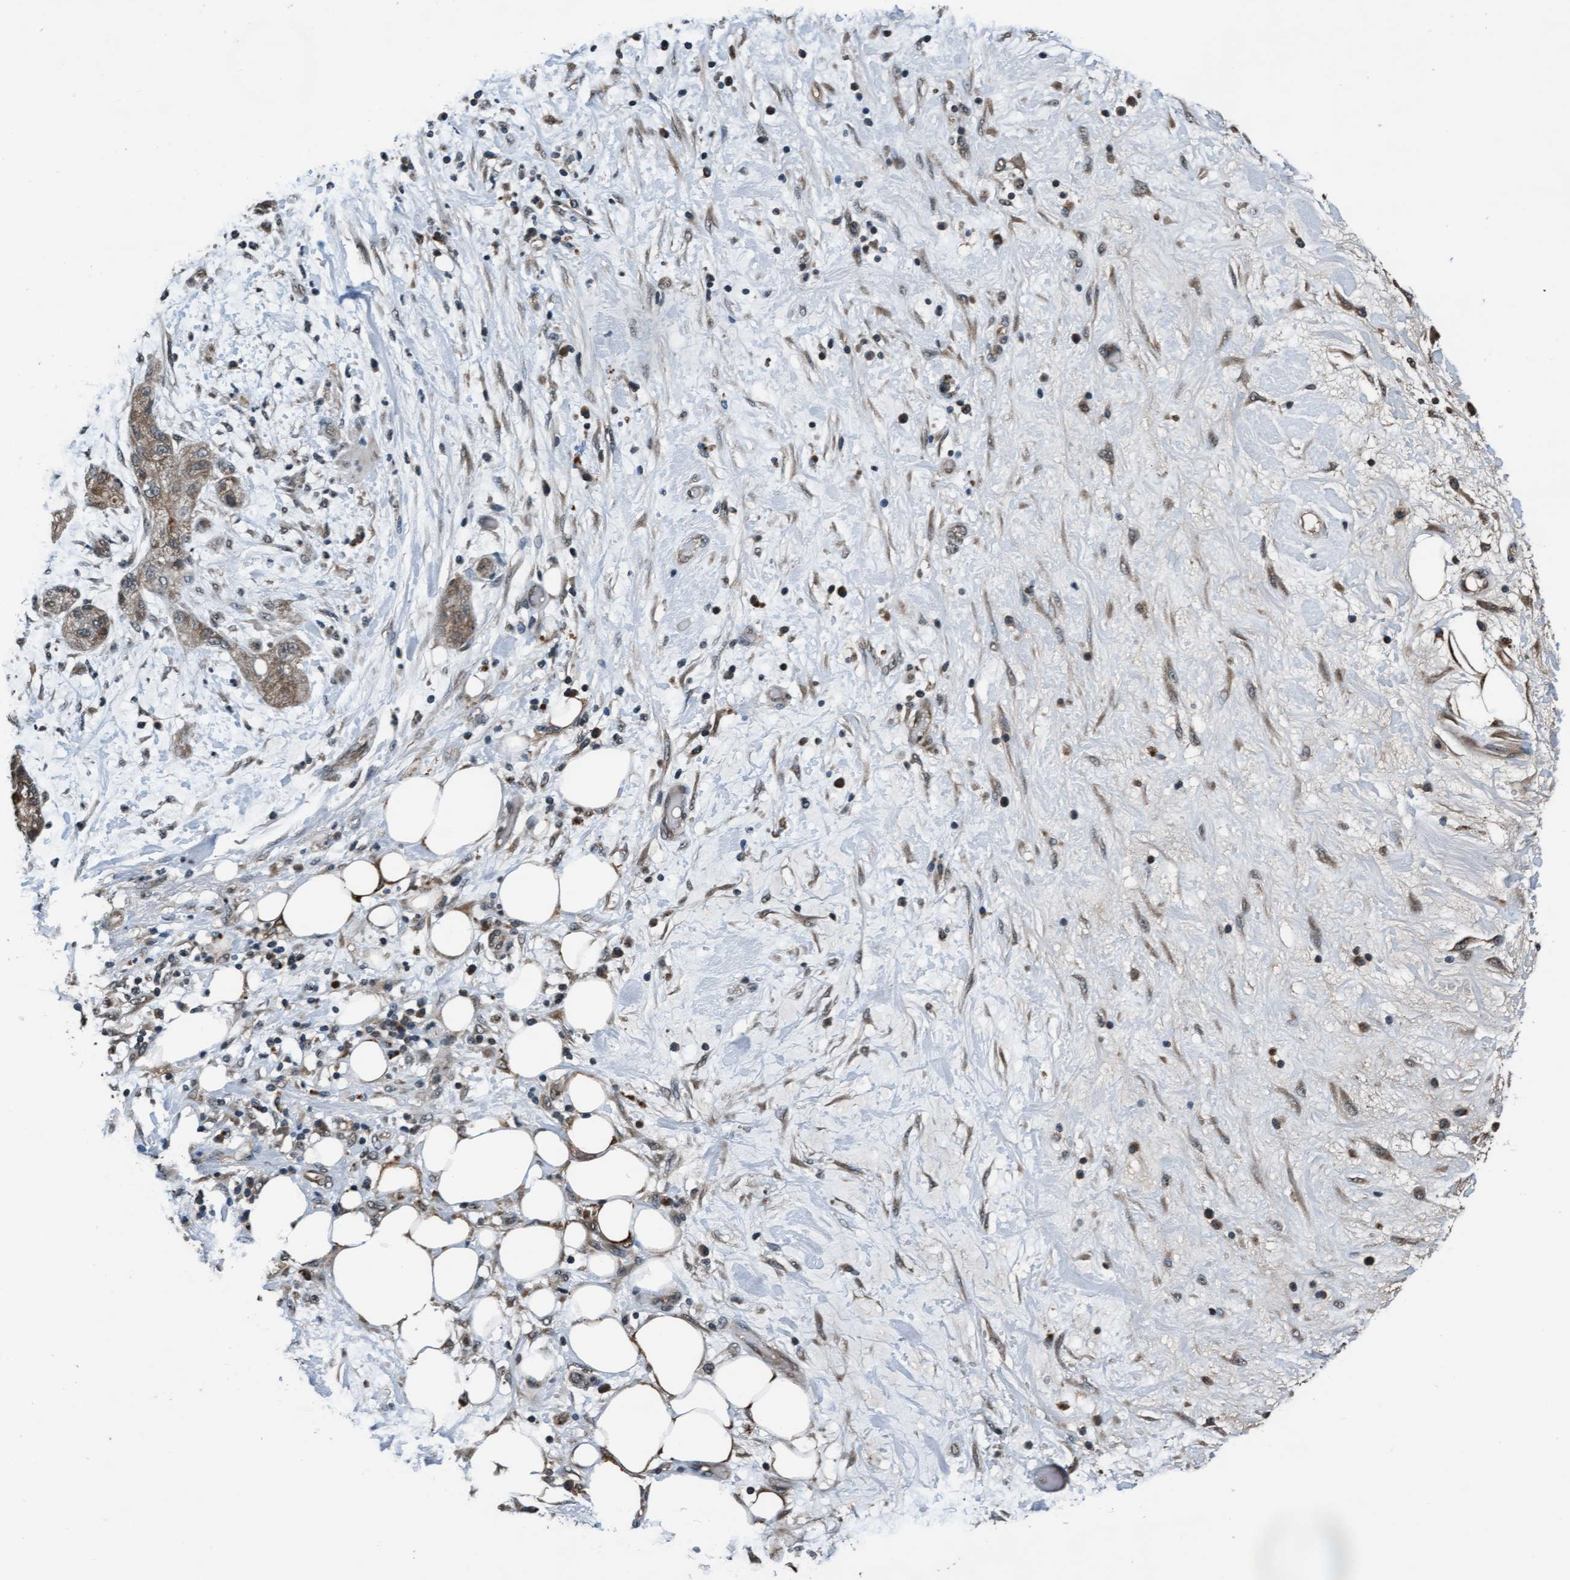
{"staining": {"intensity": "moderate", "quantity": ">75%", "location": "cytoplasmic/membranous"}, "tissue": "pancreatic cancer", "cell_type": "Tumor cells", "image_type": "cancer", "snomed": [{"axis": "morphology", "description": "Adenocarcinoma, NOS"}, {"axis": "topography", "description": "Pancreas"}], "caption": "Human adenocarcinoma (pancreatic) stained with a protein marker shows moderate staining in tumor cells.", "gene": "WASF1", "patient": {"sex": "female", "age": 78}}